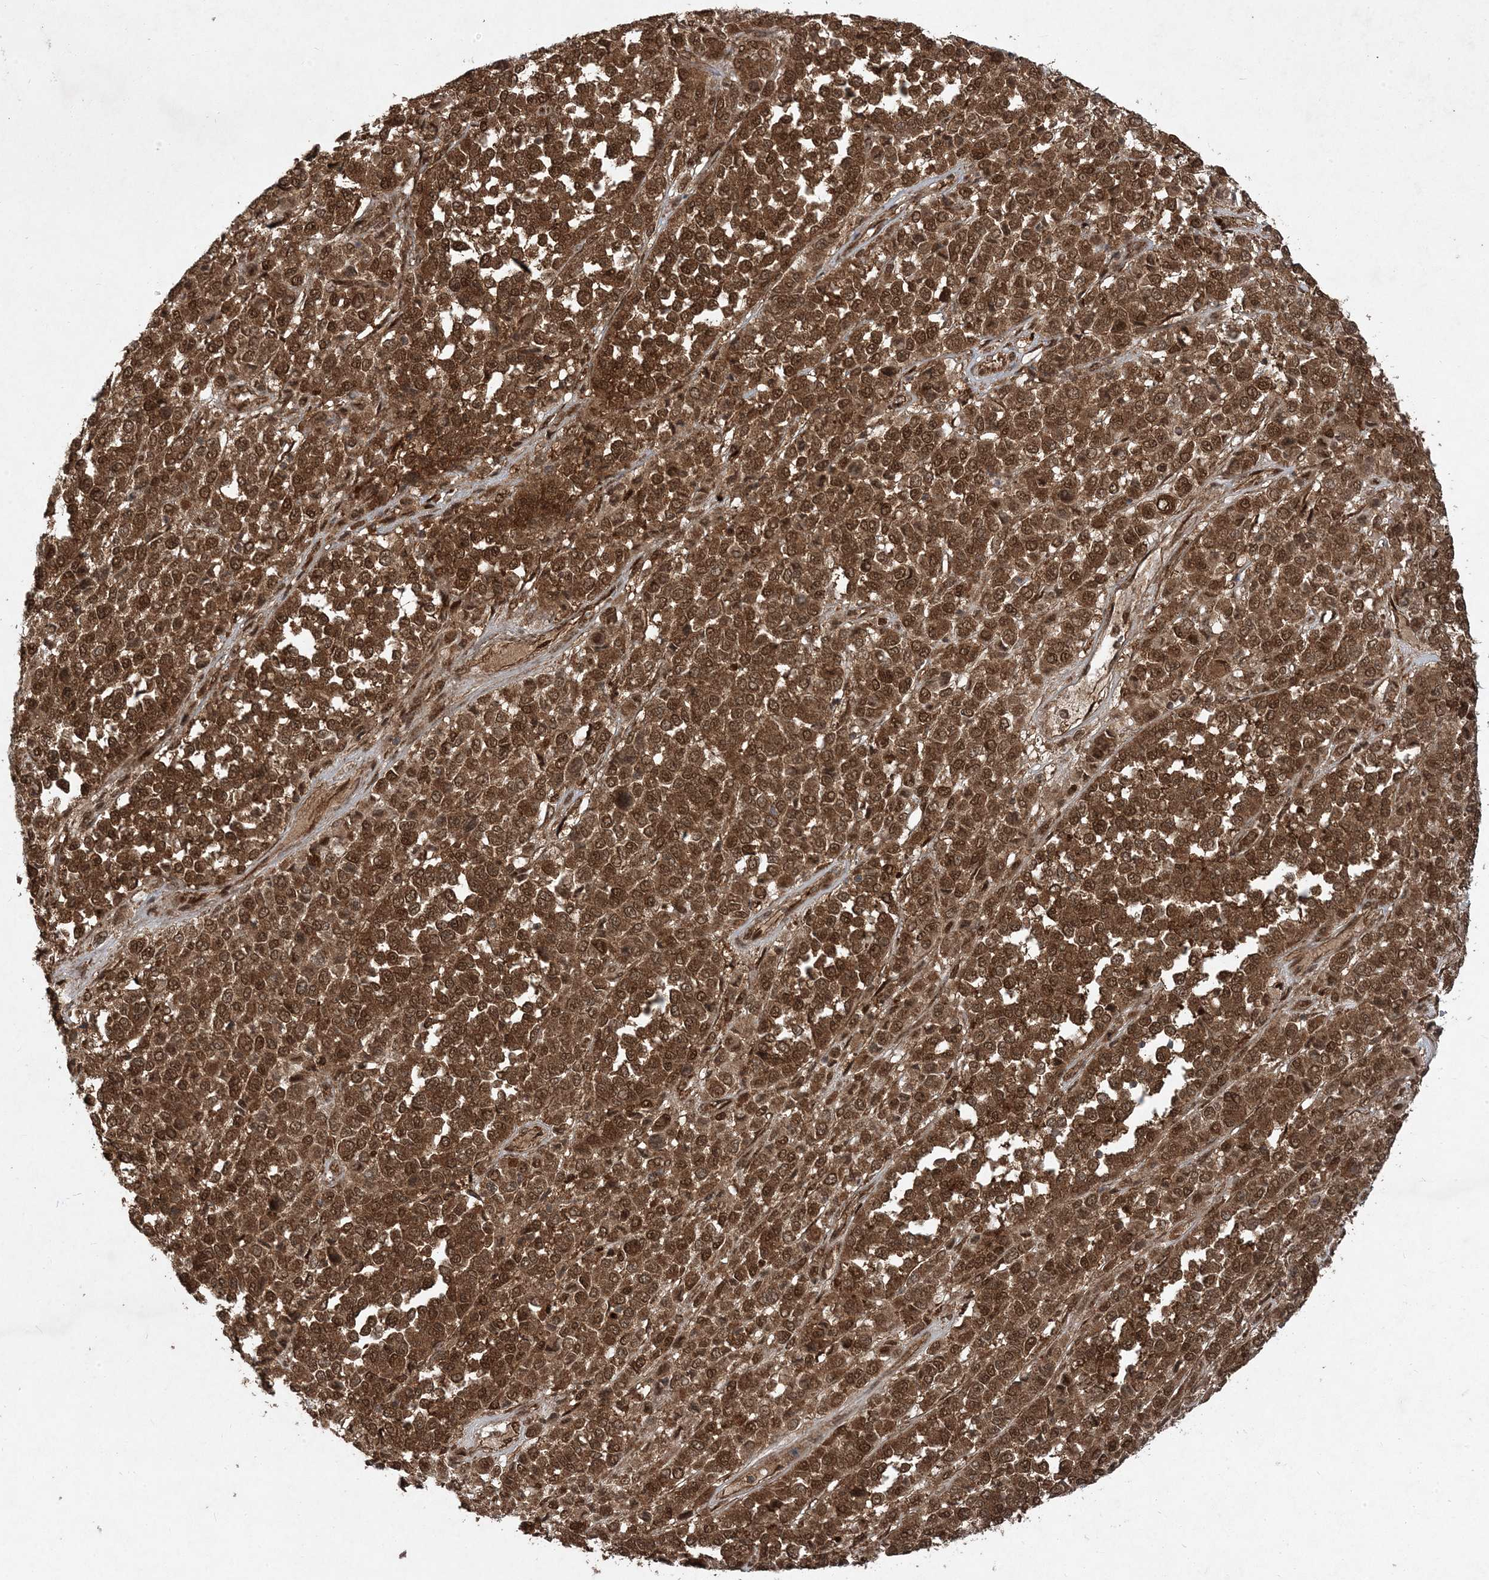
{"staining": {"intensity": "strong", "quantity": ">75%", "location": "cytoplasmic/membranous,nuclear"}, "tissue": "melanoma", "cell_type": "Tumor cells", "image_type": "cancer", "snomed": [{"axis": "morphology", "description": "Malignant melanoma, Metastatic site"}, {"axis": "topography", "description": "Pancreas"}], "caption": "IHC (DAB) staining of melanoma displays strong cytoplasmic/membranous and nuclear protein expression in approximately >75% of tumor cells.", "gene": "PLEKHM2", "patient": {"sex": "female", "age": 30}}